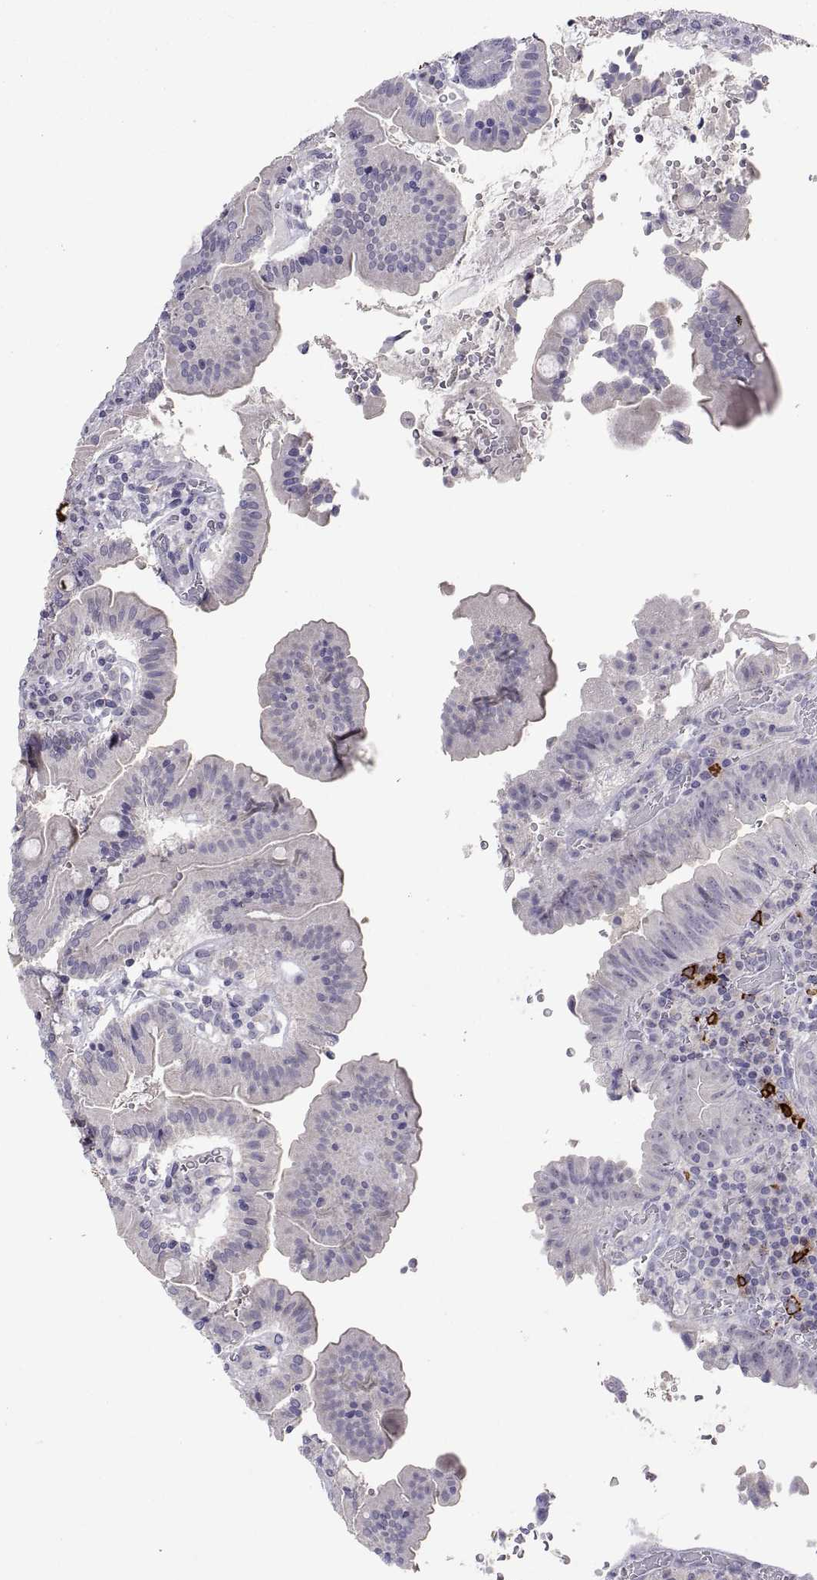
{"staining": {"intensity": "negative", "quantity": "none", "location": "none"}, "tissue": "duodenum", "cell_type": "Glandular cells", "image_type": "normal", "snomed": [{"axis": "morphology", "description": "Normal tissue, NOS"}, {"axis": "topography", "description": "Duodenum"}], "caption": "The image reveals no significant expression in glandular cells of duodenum. Nuclei are stained in blue.", "gene": "MS4A1", "patient": {"sex": "female", "age": 62}}